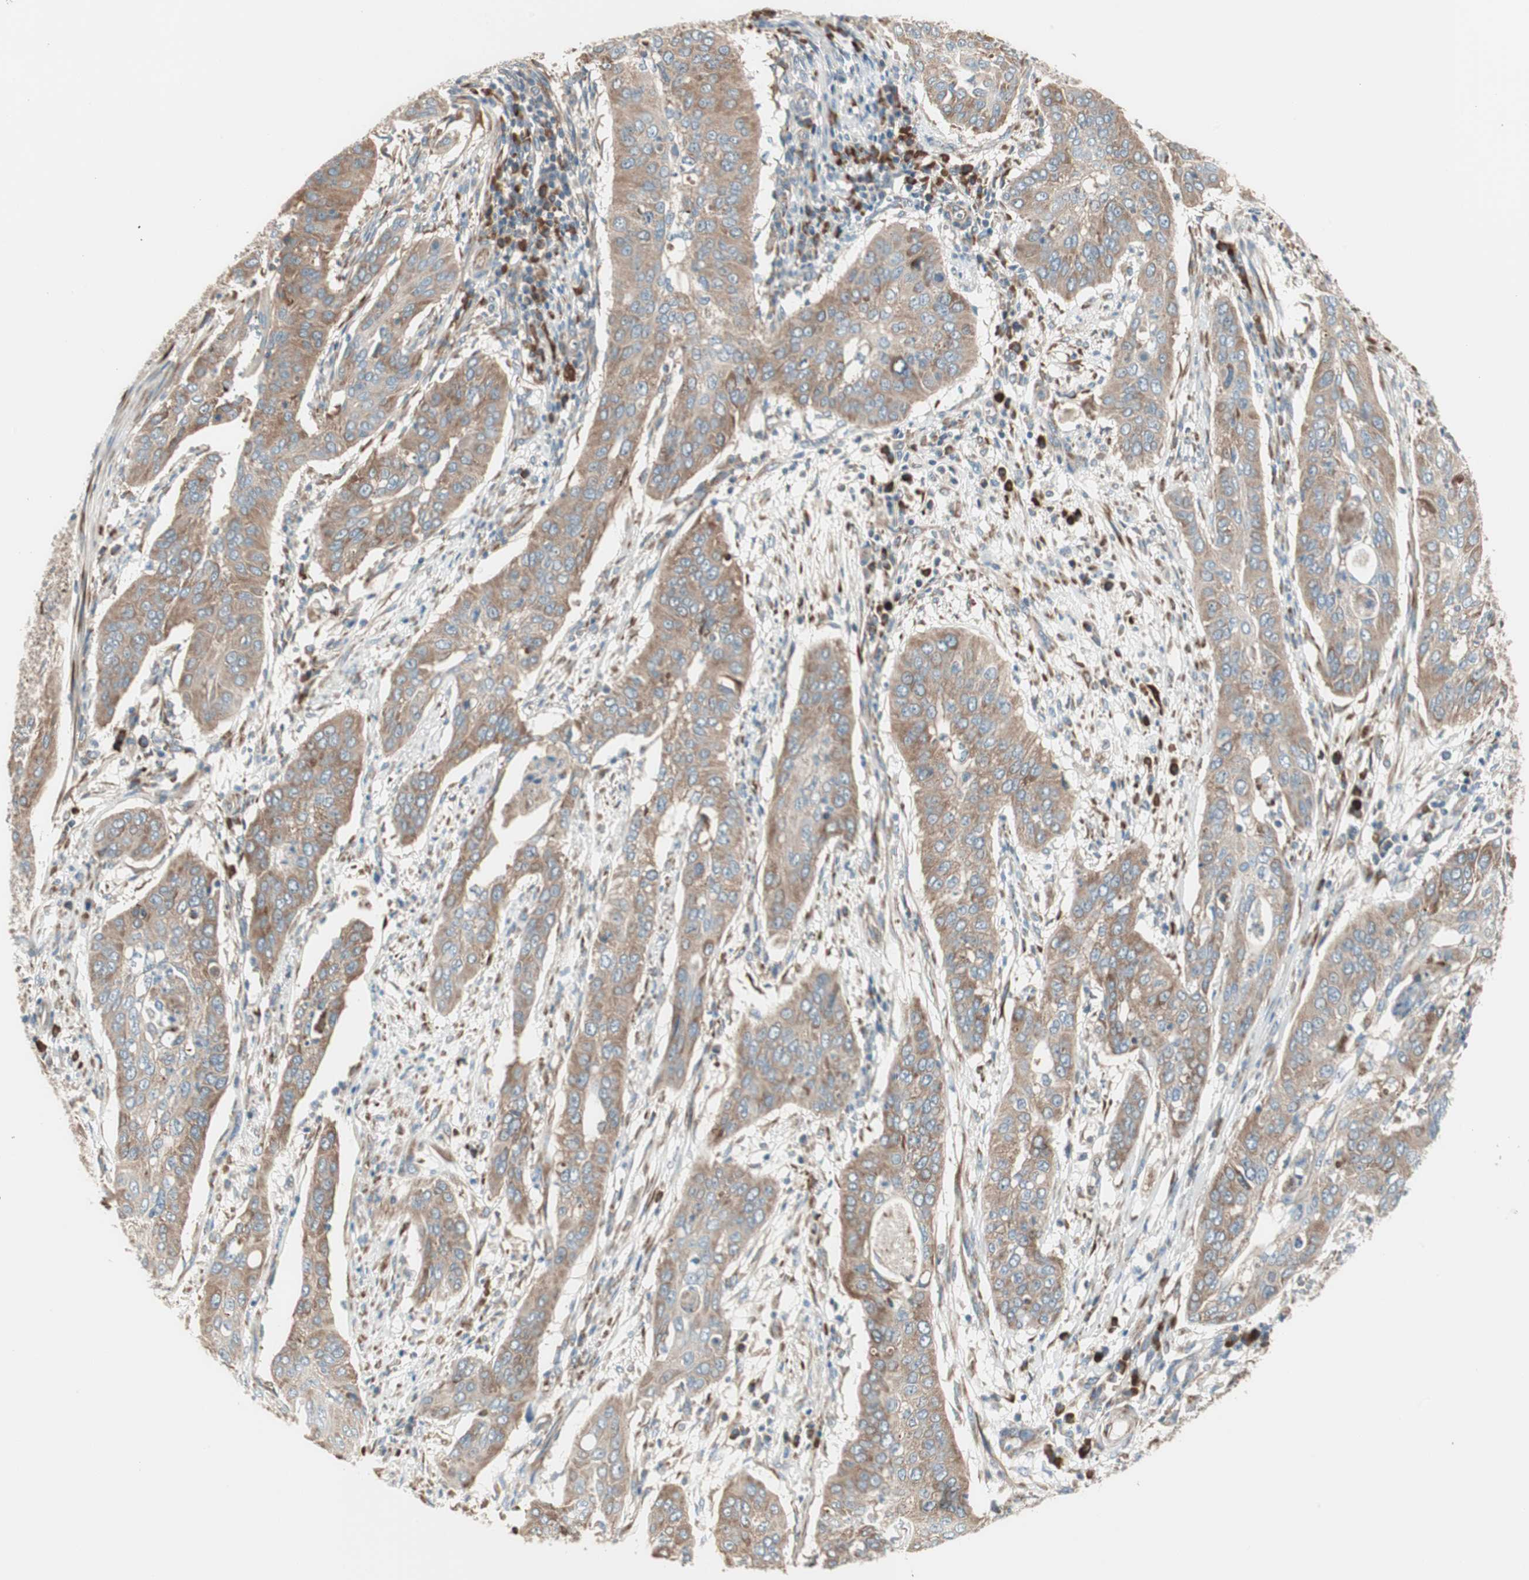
{"staining": {"intensity": "moderate", "quantity": ">75%", "location": "cytoplasmic/membranous"}, "tissue": "cervical cancer", "cell_type": "Tumor cells", "image_type": "cancer", "snomed": [{"axis": "morphology", "description": "Squamous cell carcinoma, NOS"}, {"axis": "topography", "description": "Cervix"}], "caption": "Approximately >75% of tumor cells in human cervical cancer show moderate cytoplasmic/membranous protein expression as visualized by brown immunohistochemical staining.", "gene": "RPL23", "patient": {"sex": "female", "age": 39}}